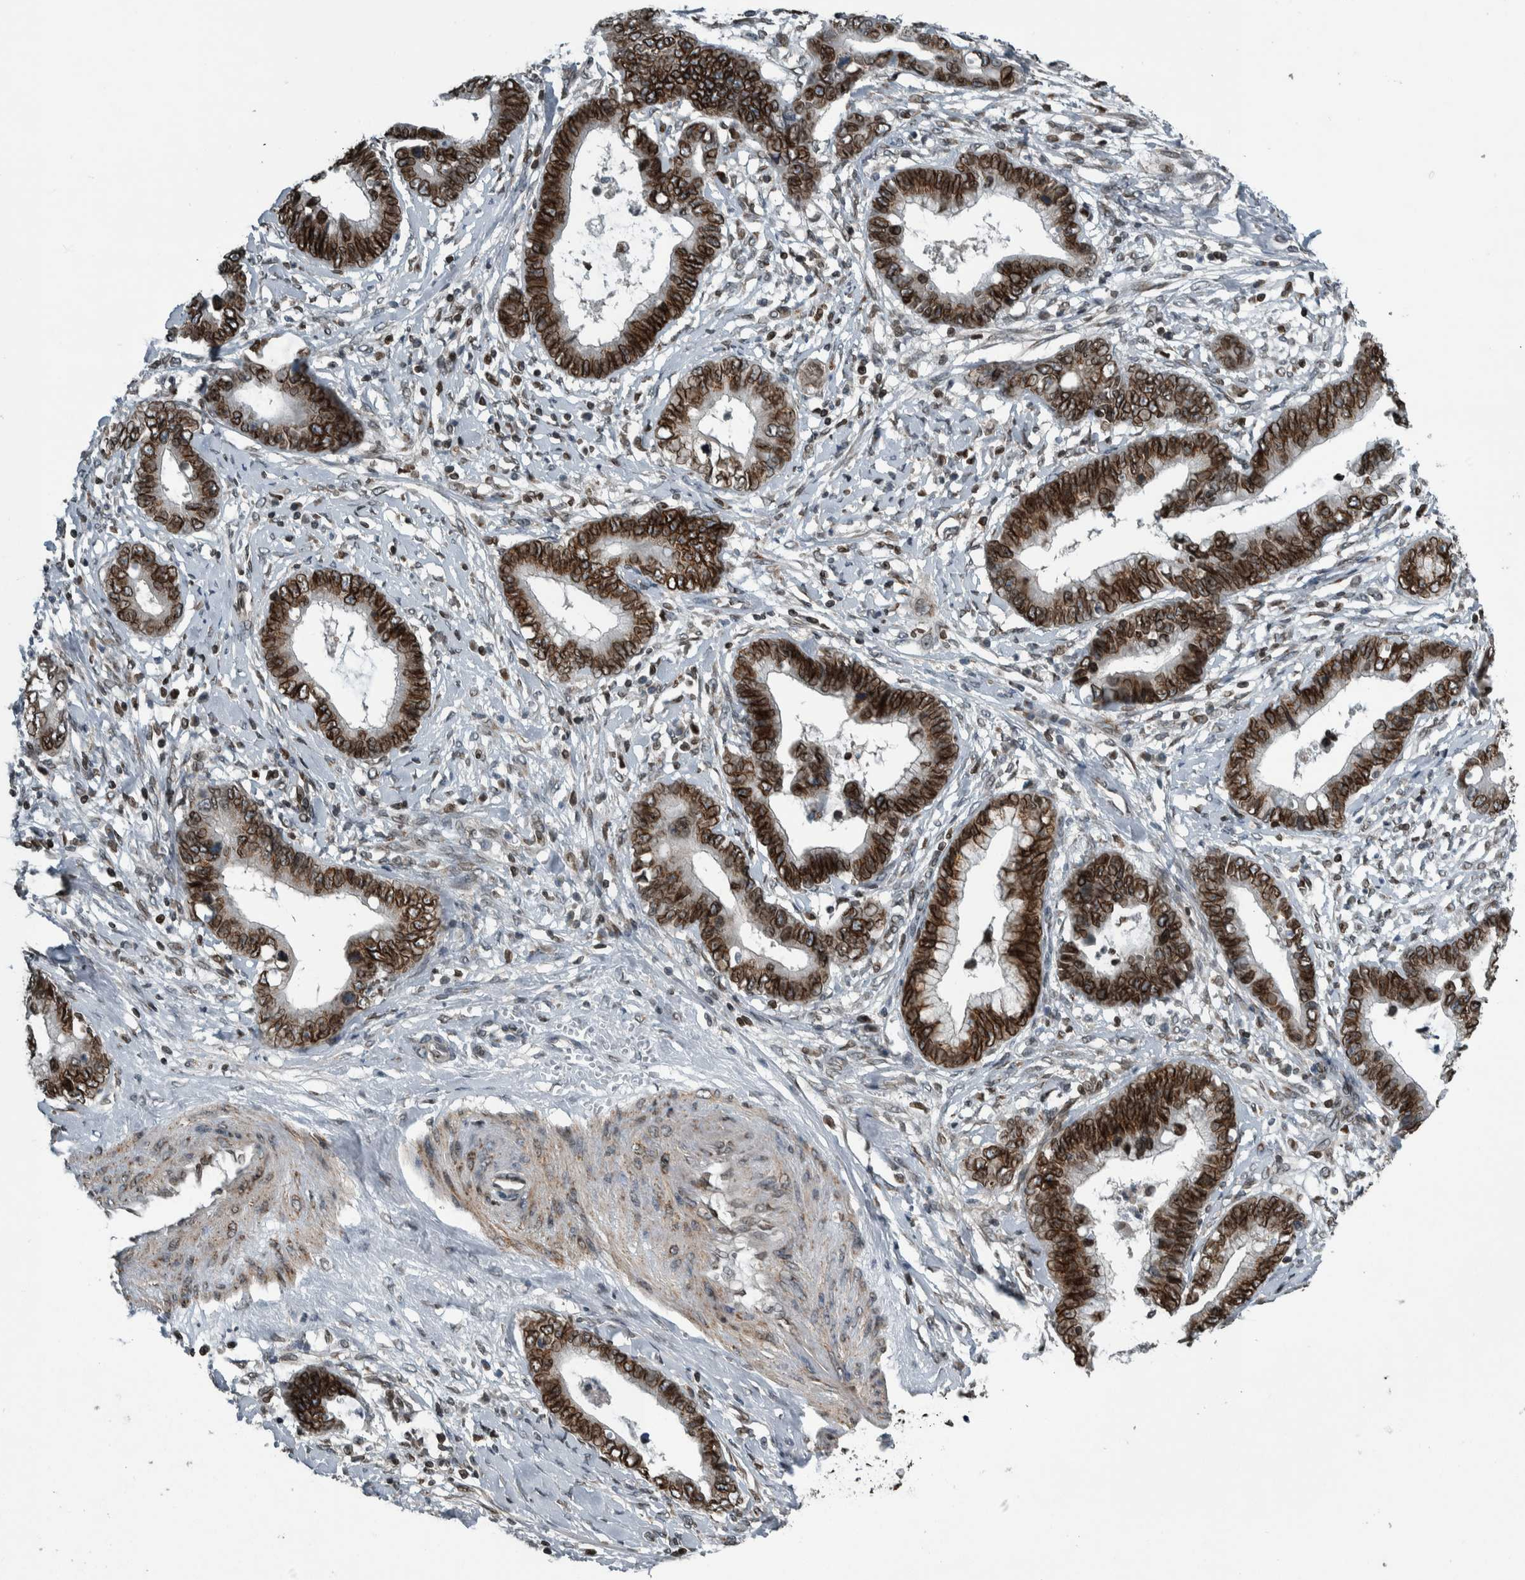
{"staining": {"intensity": "strong", "quantity": ">75%", "location": "cytoplasmic/membranous,nuclear"}, "tissue": "cervical cancer", "cell_type": "Tumor cells", "image_type": "cancer", "snomed": [{"axis": "morphology", "description": "Adenocarcinoma, NOS"}, {"axis": "topography", "description": "Cervix"}], "caption": "Cervical cancer was stained to show a protein in brown. There is high levels of strong cytoplasmic/membranous and nuclear positivity in approximately >75% of tumor cells.", "gene": "FAM135B", "patient": {"sex": "female", "age": 44}}